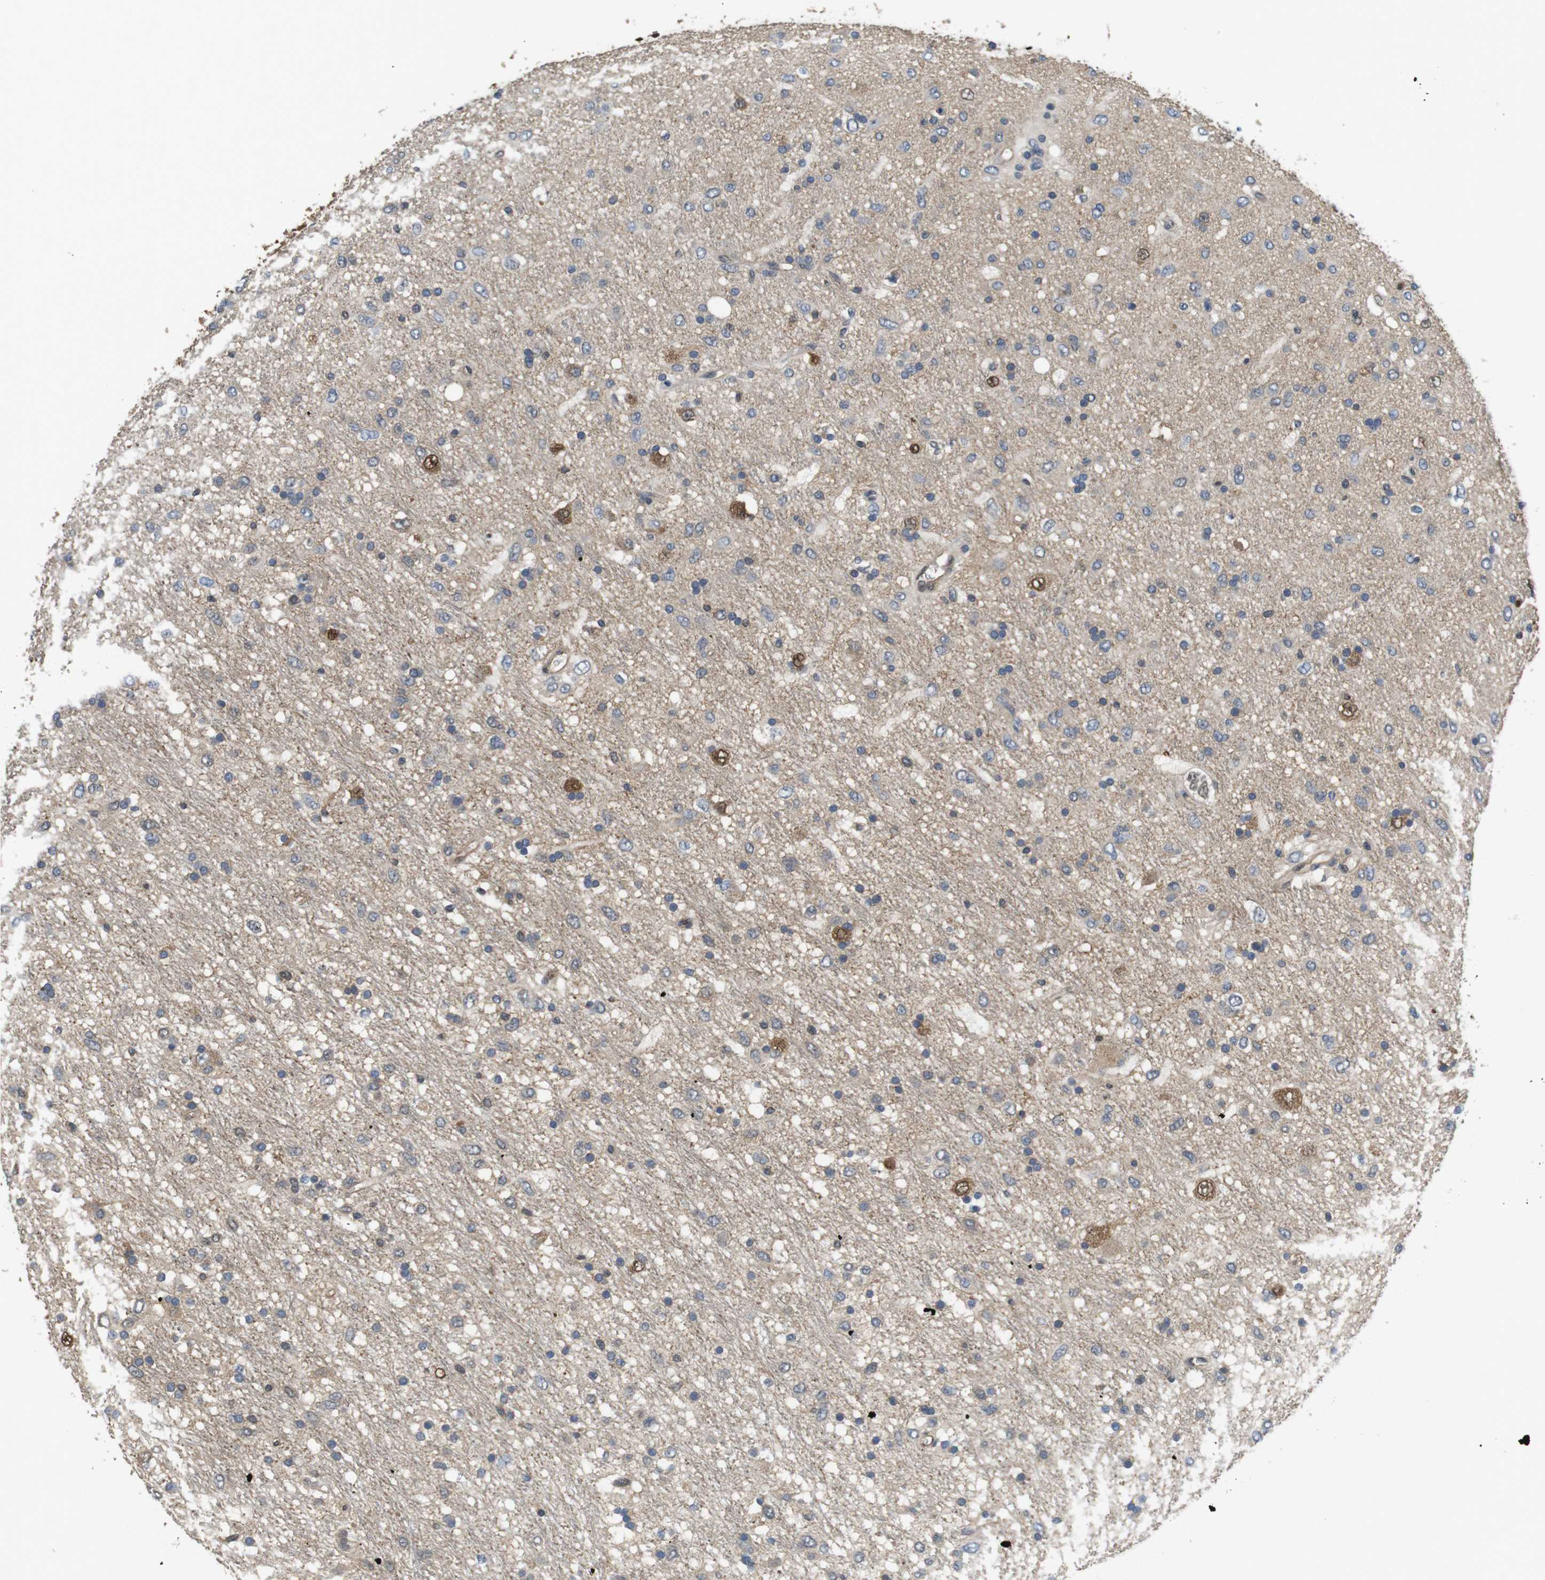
{"staining": {"intensity": "moderate", "quantity": "<25%", "location": "nuclear"}, "tissue": "glioma", "cell_type": "Tumor cells", "image_type": "cancer", "snomed": [{"axis": "morphology", "description": "Glioma, malignant, Low grade"}, {"axis": "topography", "description": "Brain"}], "caption": "Immunohistochemistry micrograph of neoplastic tissue: malignant glioma (low-grade) stained using immunohistochemistry shows low levels of moderate protein expression localized specifically in the nuclear of tumor cells, appearing as a nuclear brown color.", "gene": "LDHA", "patient": {"sex": "male", "age": 77}}